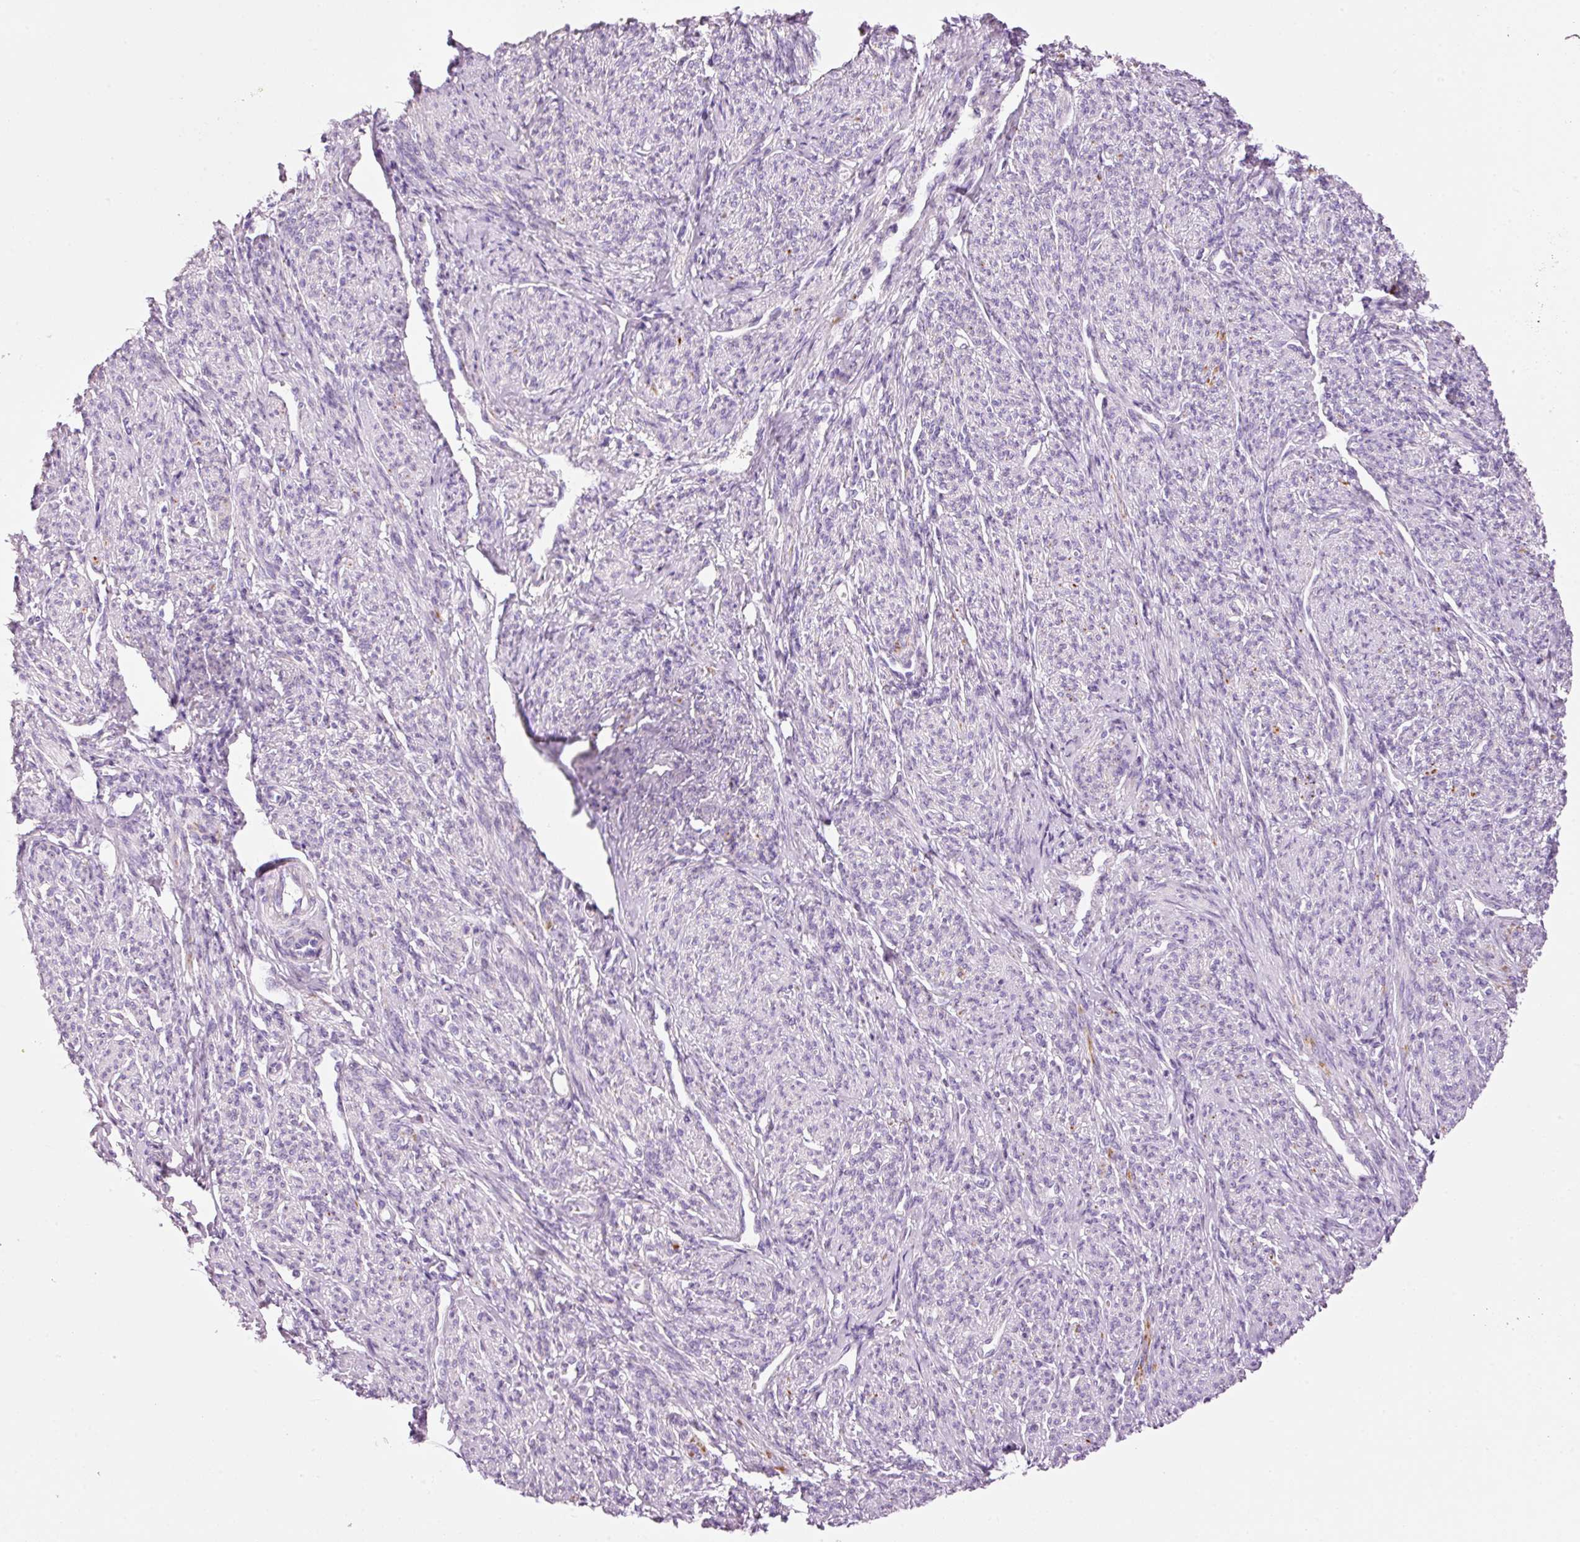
{"staining": {"intensity": "negative", "quantity": "none", "location": "none"}, "tissue": "smooth muscle", "cell_type": "Smooth muscle cells", "image_type": "normal", "snomed": [{"axis": "morphology", "description": "Normal tissue, NOS"}, {"axis": "topography", "description": "Smooth muscle"}], "caption": "High power microscopy micrograph of an immunohistochemistry (IHC) image of normal smooth muscle, revealing no significant staining in smooth muscle cells. (Brightfield microscopy of DAB immunohistochemistry (IHC) at high magnification).", "gene": "CARD16", "patient": {"sex": "female", "age": 65}}